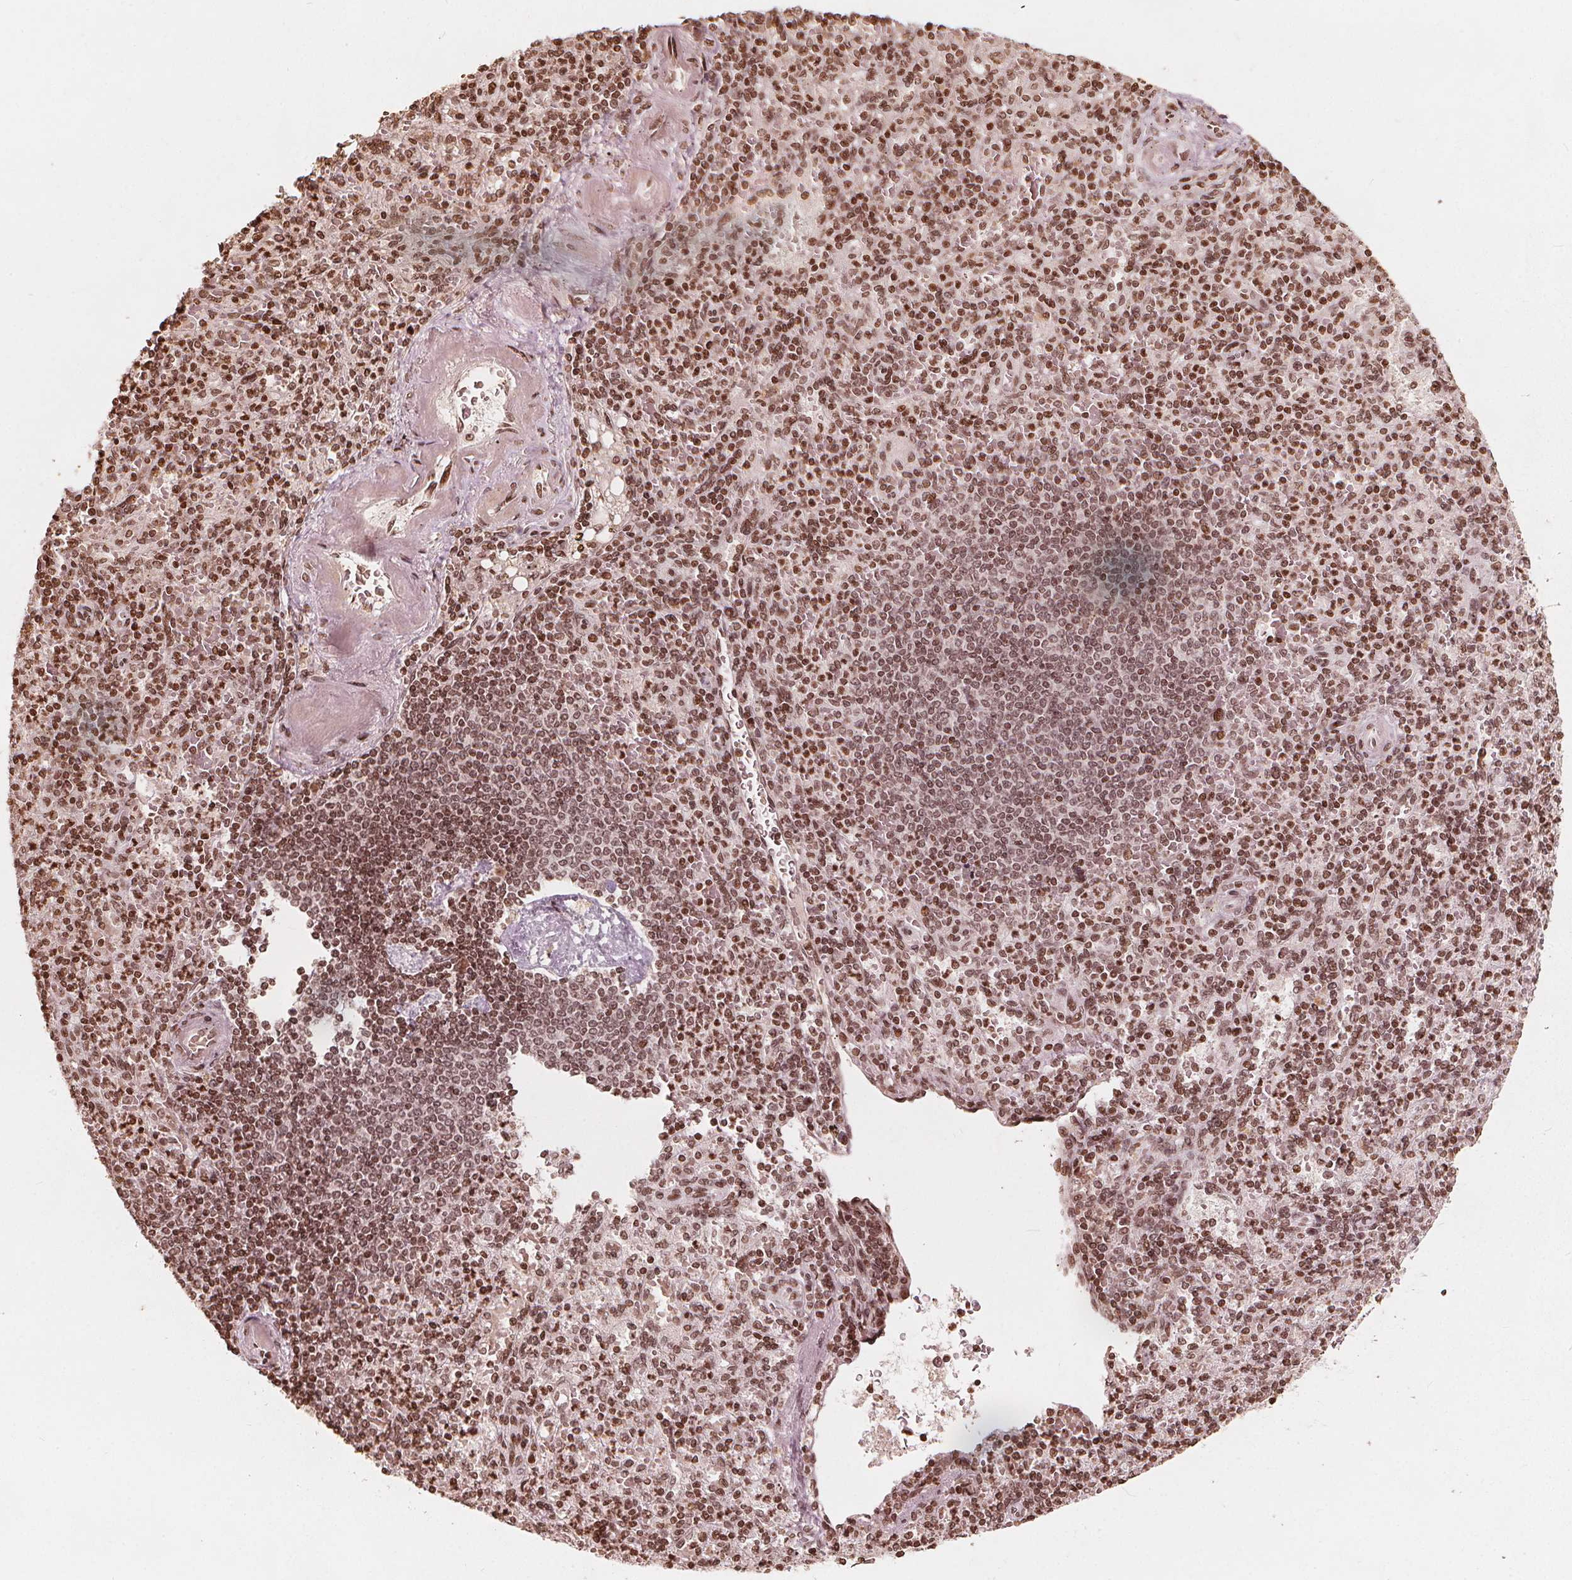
{"staining": {"intensity": "moderate", "quantity": ">75%", "location": "nuclear"}, "tissue": "spleen", "cell_type": "Cells in red pulp", "image_type": "normal", "snomed": [{"axis": "morphology", "description": "Normal tissue, NOS"}, {"axis": "topography", "description": "Spleen"}], "caption": "There is medium levels of moderate nuclear expression in cells in red pulp of benign spleen, as demonstrated by immunohistochemical staining (brown color).", "gene": "H3C14", "patient": {"sex": "female", "age": 74}}